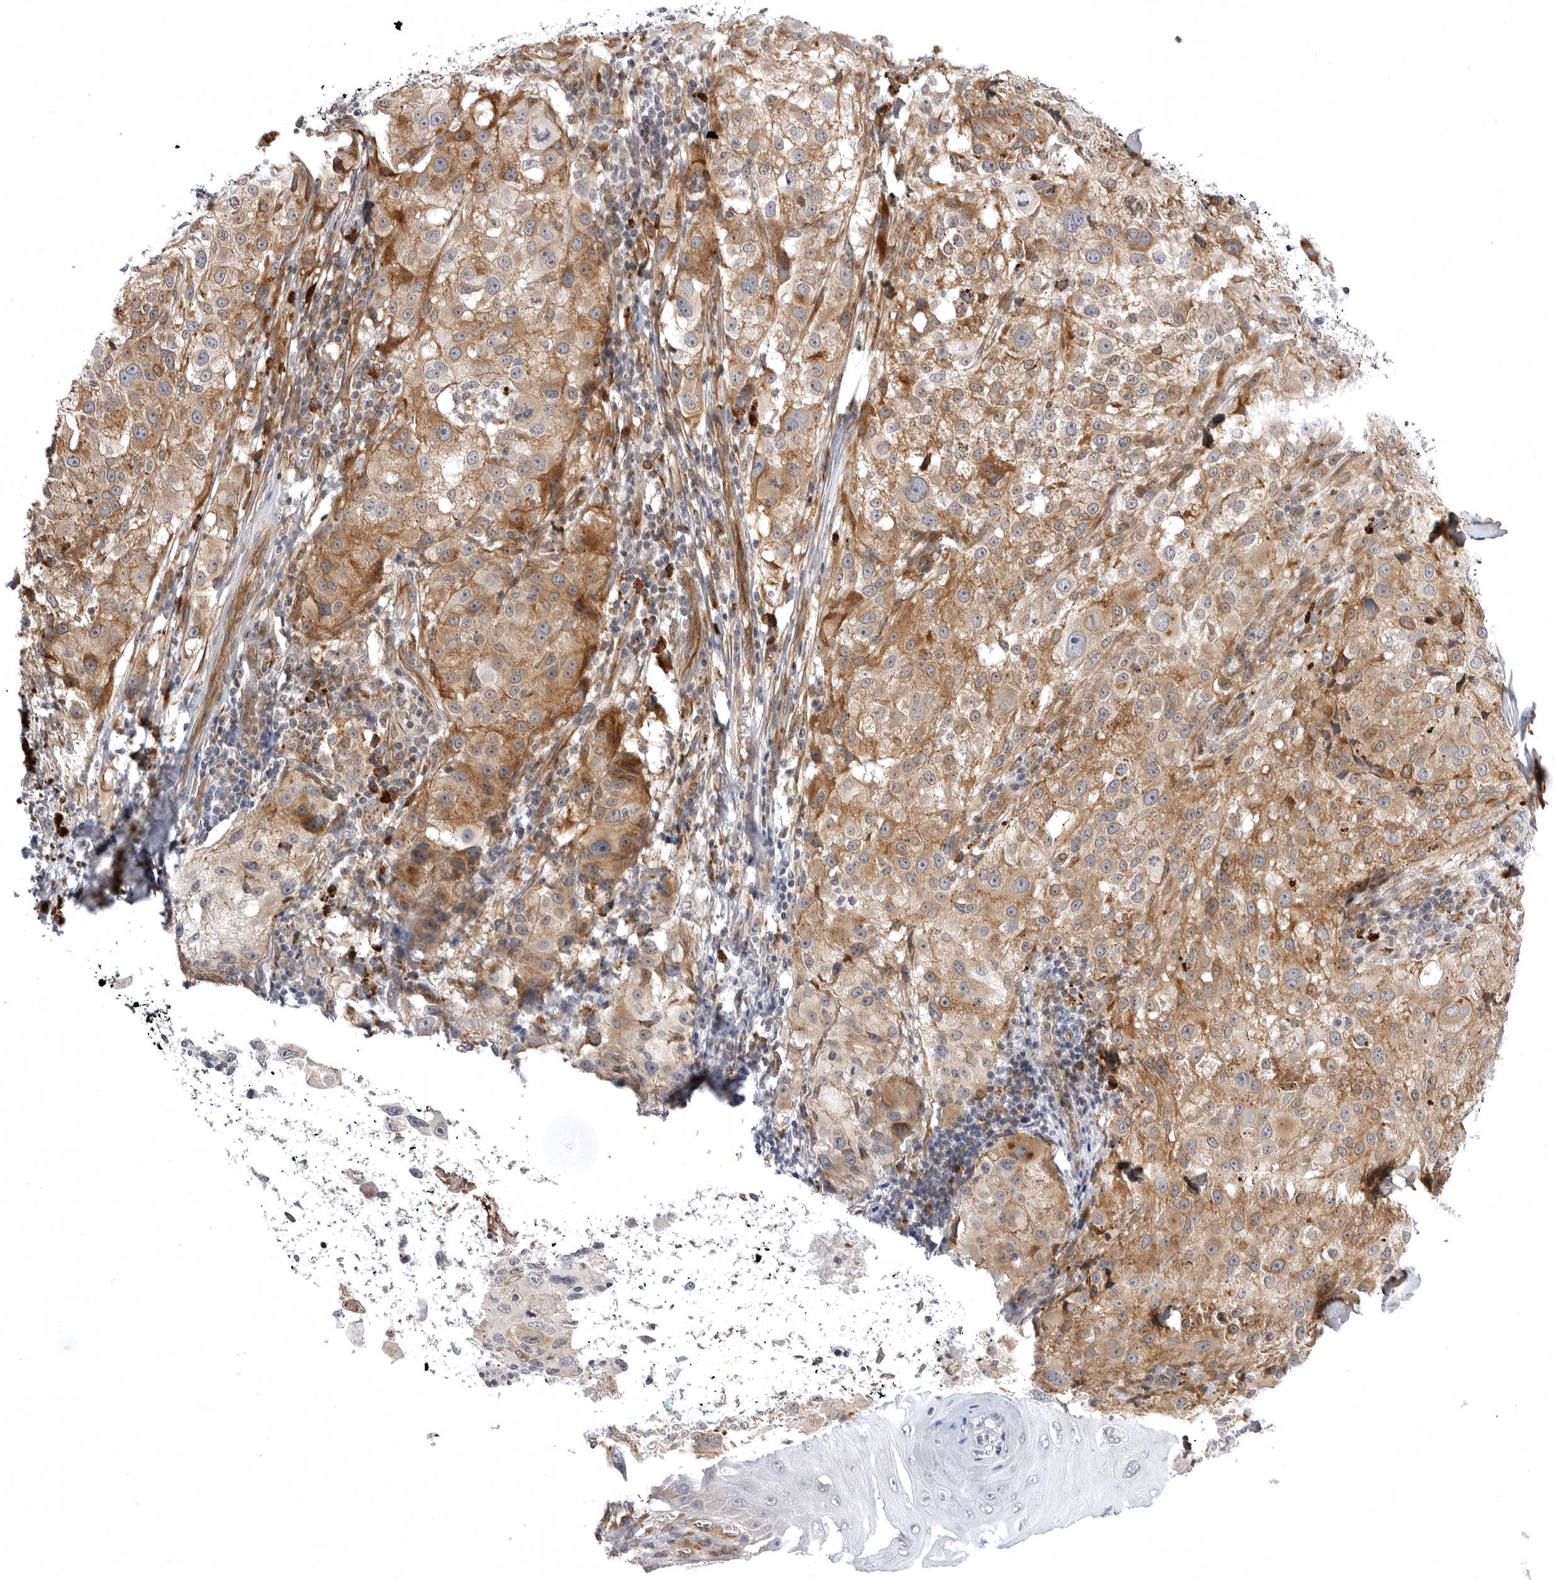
{"staining": {"intensity": "moderate", "quantity": "25%-75%", "location": "cytoplasmic/membranous"}, "tissue": "melanoma", "cell_type": "Tumor cells", "image_type": "cancer", "snomed": [{"axis": "morphology", "description": "Malignant melanoma, NOS"}, {"axis": "topography", "description": "Skin"}], "caption": "Tumor cells demonstrate medium levels of moderate cytoplasmic/membranous expression in approximately 25%-75% of cells in human melanoma.", "gene": "ARL5A", "patient": {"sex": "female", "age": 73}}